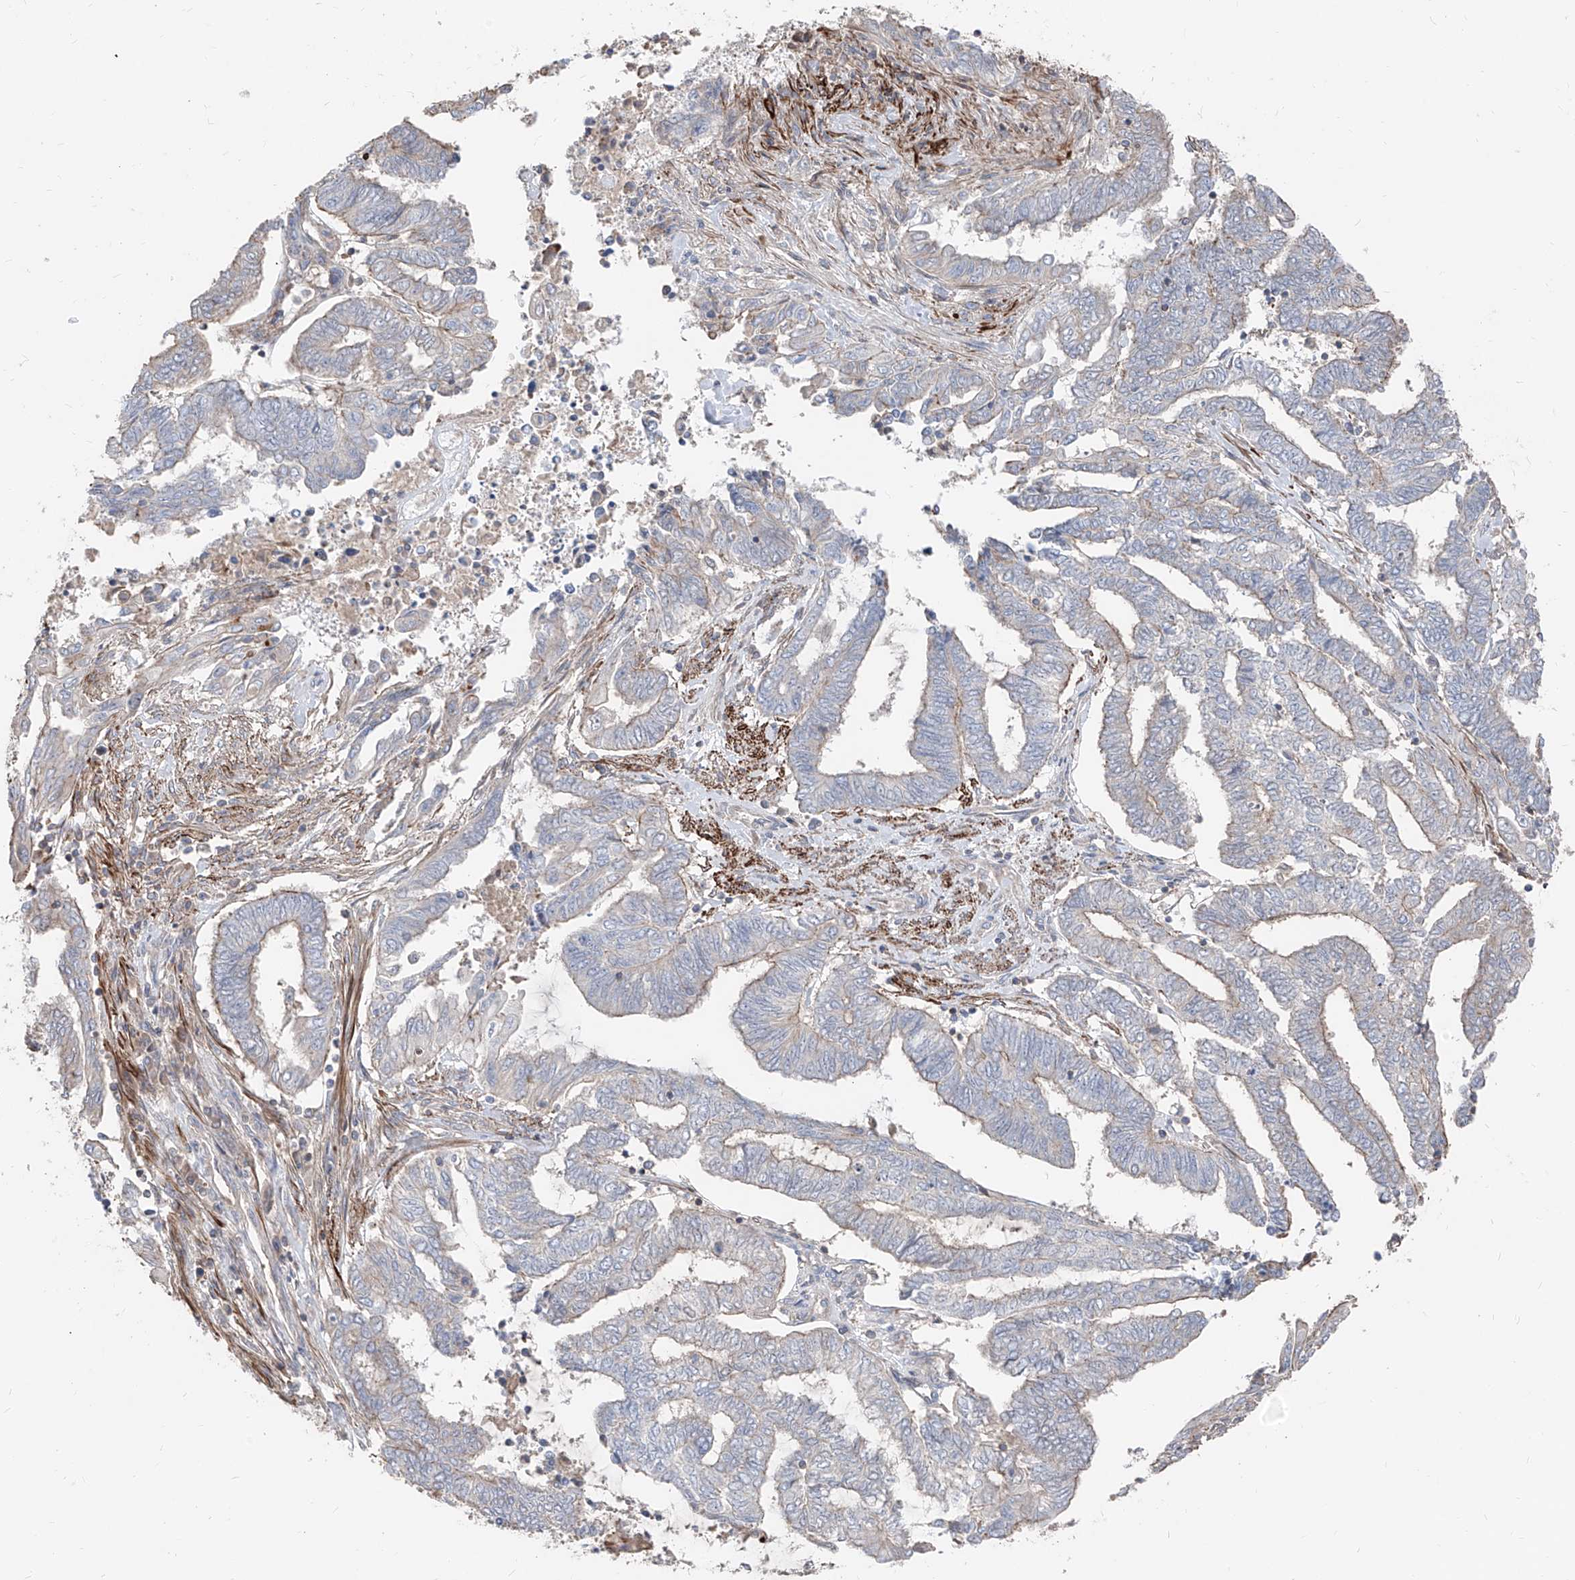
{"staining": {"intensity": "weak", "quantity": "25%-75%", "location": "cytoplasmic/membranous"}, "tissue": "endometrial cancer", "cell_type": "Tumor cells", "image_type": "cancer", "snomed": [{"axis": "morphology", "description": "Adenocarcinoma, NOS"}, {"axis": "topography", "description": "Uterus"}, {"axis": "topography", "description": "Endometrium"}], "caption": "Human endometrial cancer (adenocarcinoma) stained for a protein (brown) reveals weak cytoplasmic/membranous positive expression in about 25%-75% of tumor cells.", "gene": "UFD1", "patient": {"sex": "female", "age": 70}}